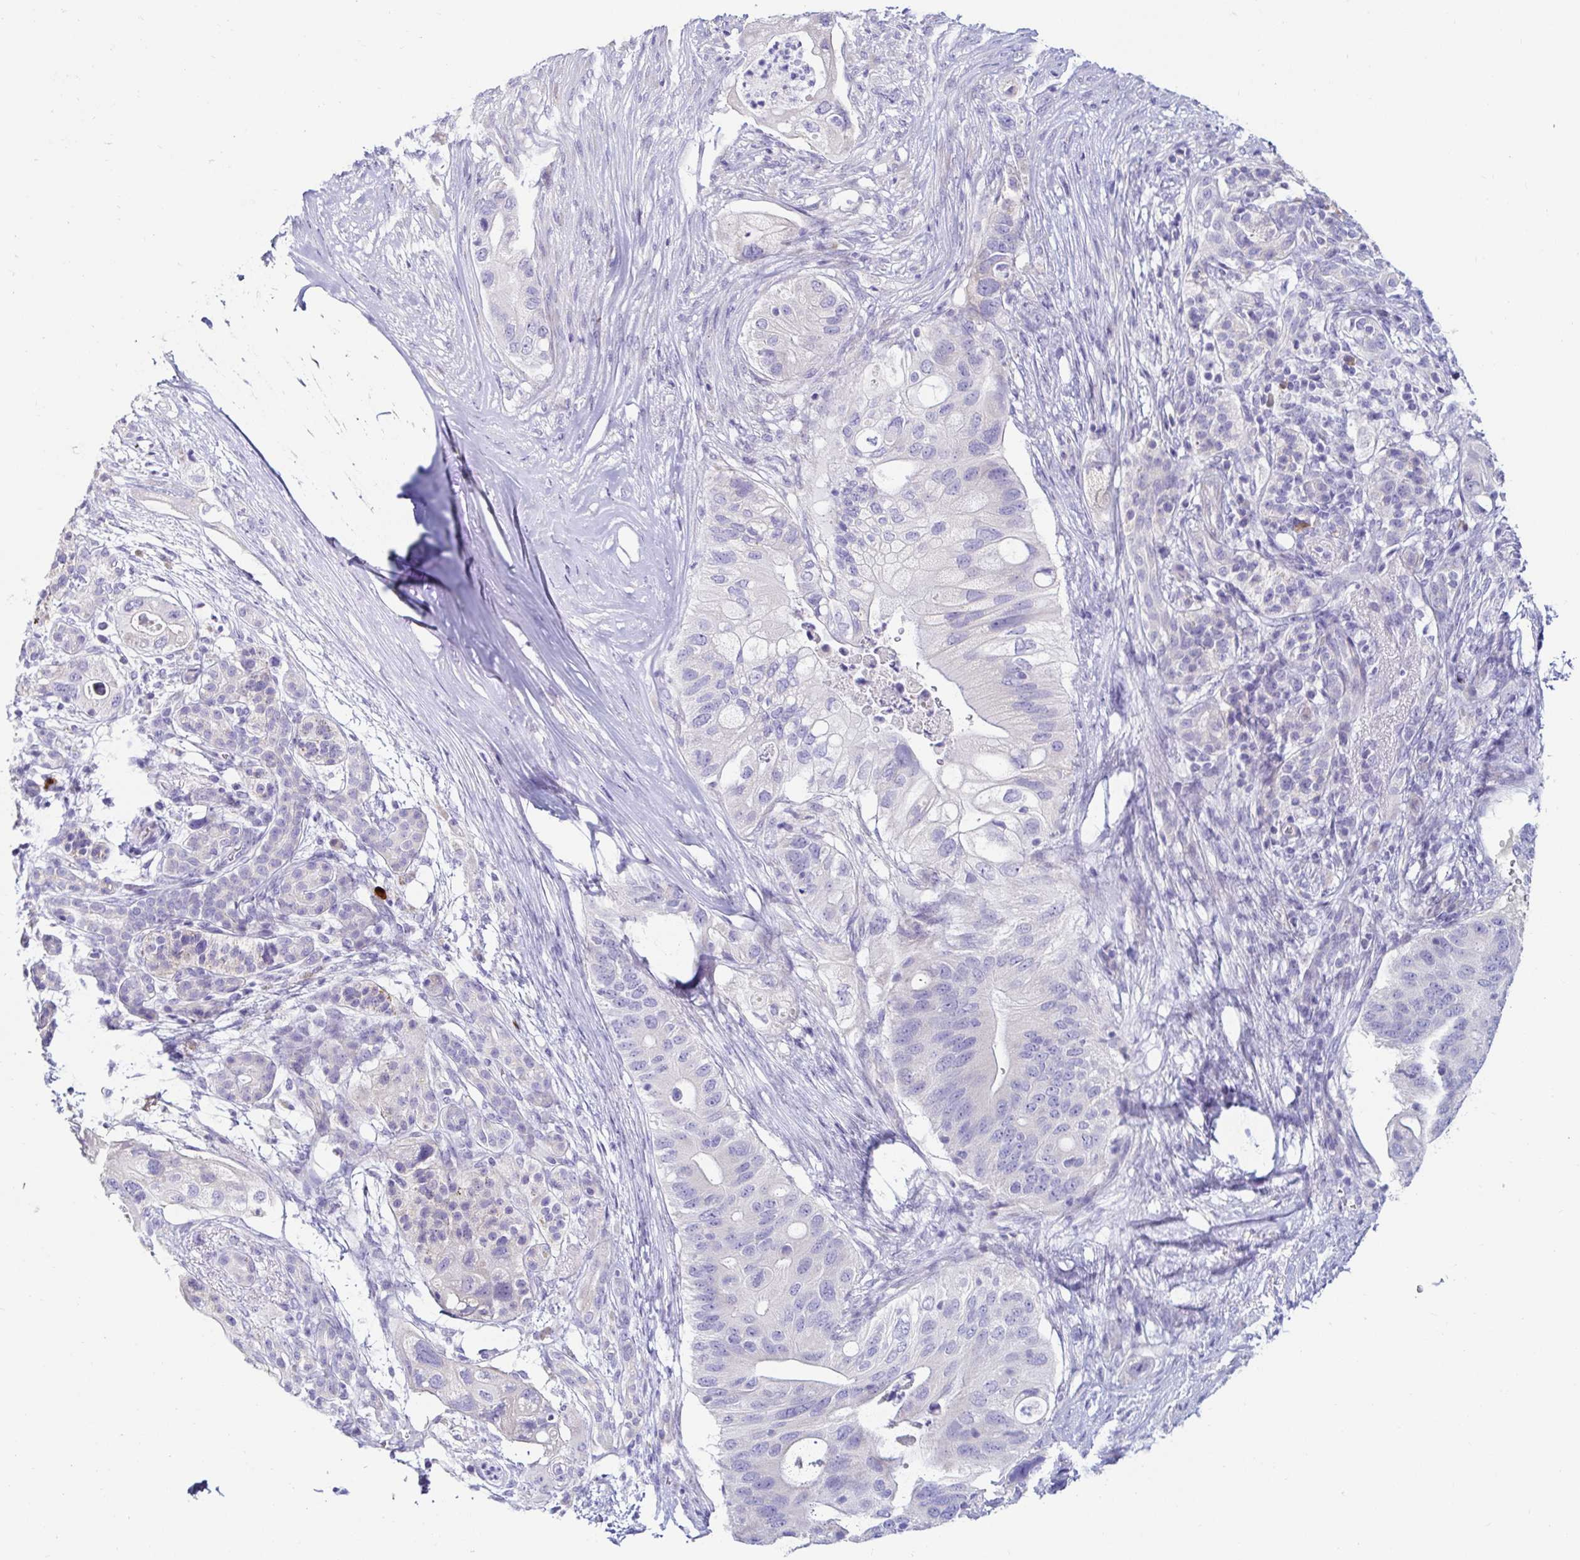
{"staining": {"intensity": "negative", "quantity": "none", "location": "none"}, "tissue": "pancreatic cancer", "cell_type": "Tumor cells", "image_type": "cancer", "snomed": [{"axis": "morphology", "description": "Adenocarcinoma, NOS"}, {"axis": "topography", "description": "Pancreas"}], "caption": "Image shows no significant protein expression in tumor cells of pancreatic cancer.", "gene": "C4orf17", "patient": {"sex": "female", "age": 72}}